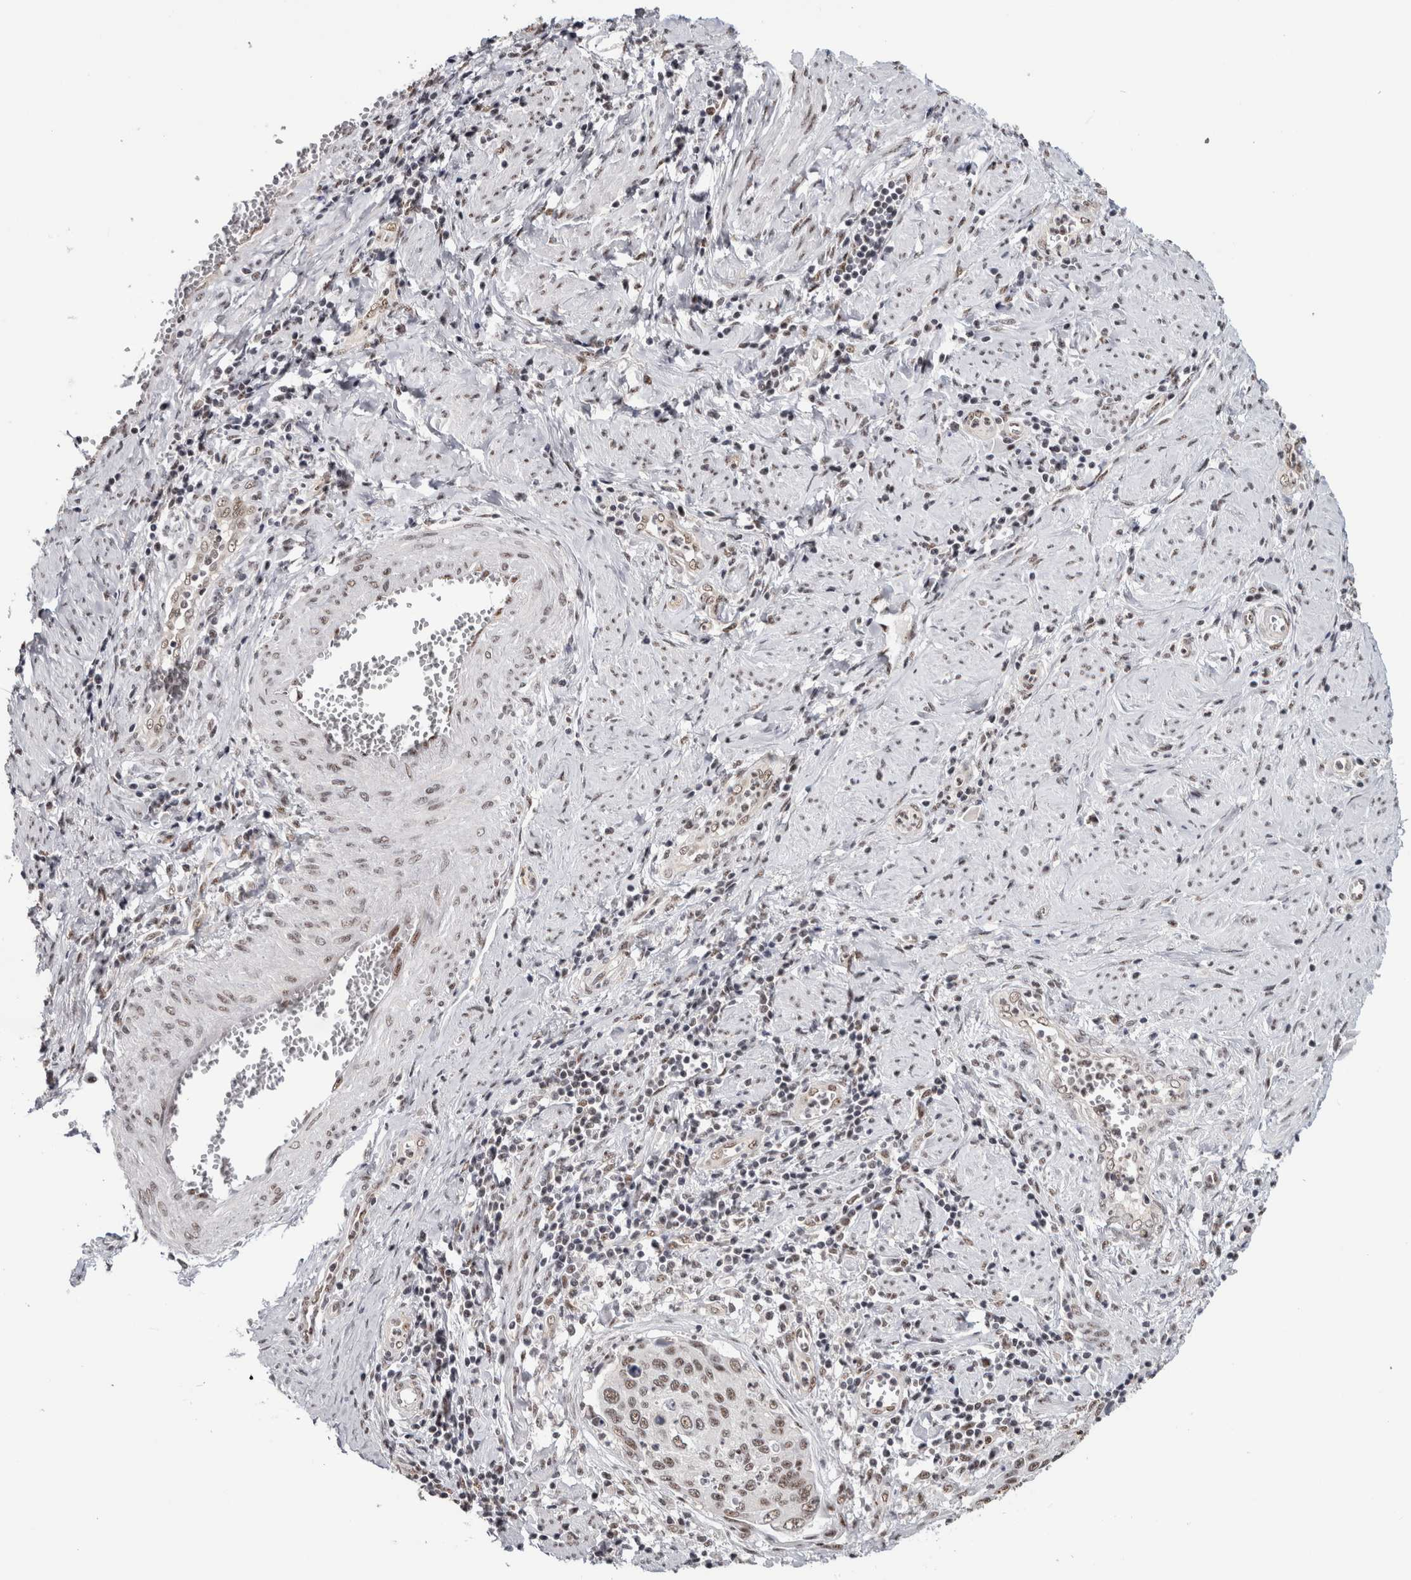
{"staining": {"intensity": "moderate", "quantity": ">75%", "location": "nuclear"}, "tissue": "cervical cancer", "cell_type": "Tumor cells", "image_type": "cancer", "snomed": [{"axis": "morphology", "description": "Squamous cell carcinoma, NOS"}, {"axis": "topography", "description": "Cervix"}], "caption": "There is medium levels of moderate nuclear expression in tumor cells of cervical cancer (squamous cell carcinoma), as demonstrated by immunohistochemical staining (brown color).", "gene": "MKNK1", "patient": {"sex": "female", "age": 53}}